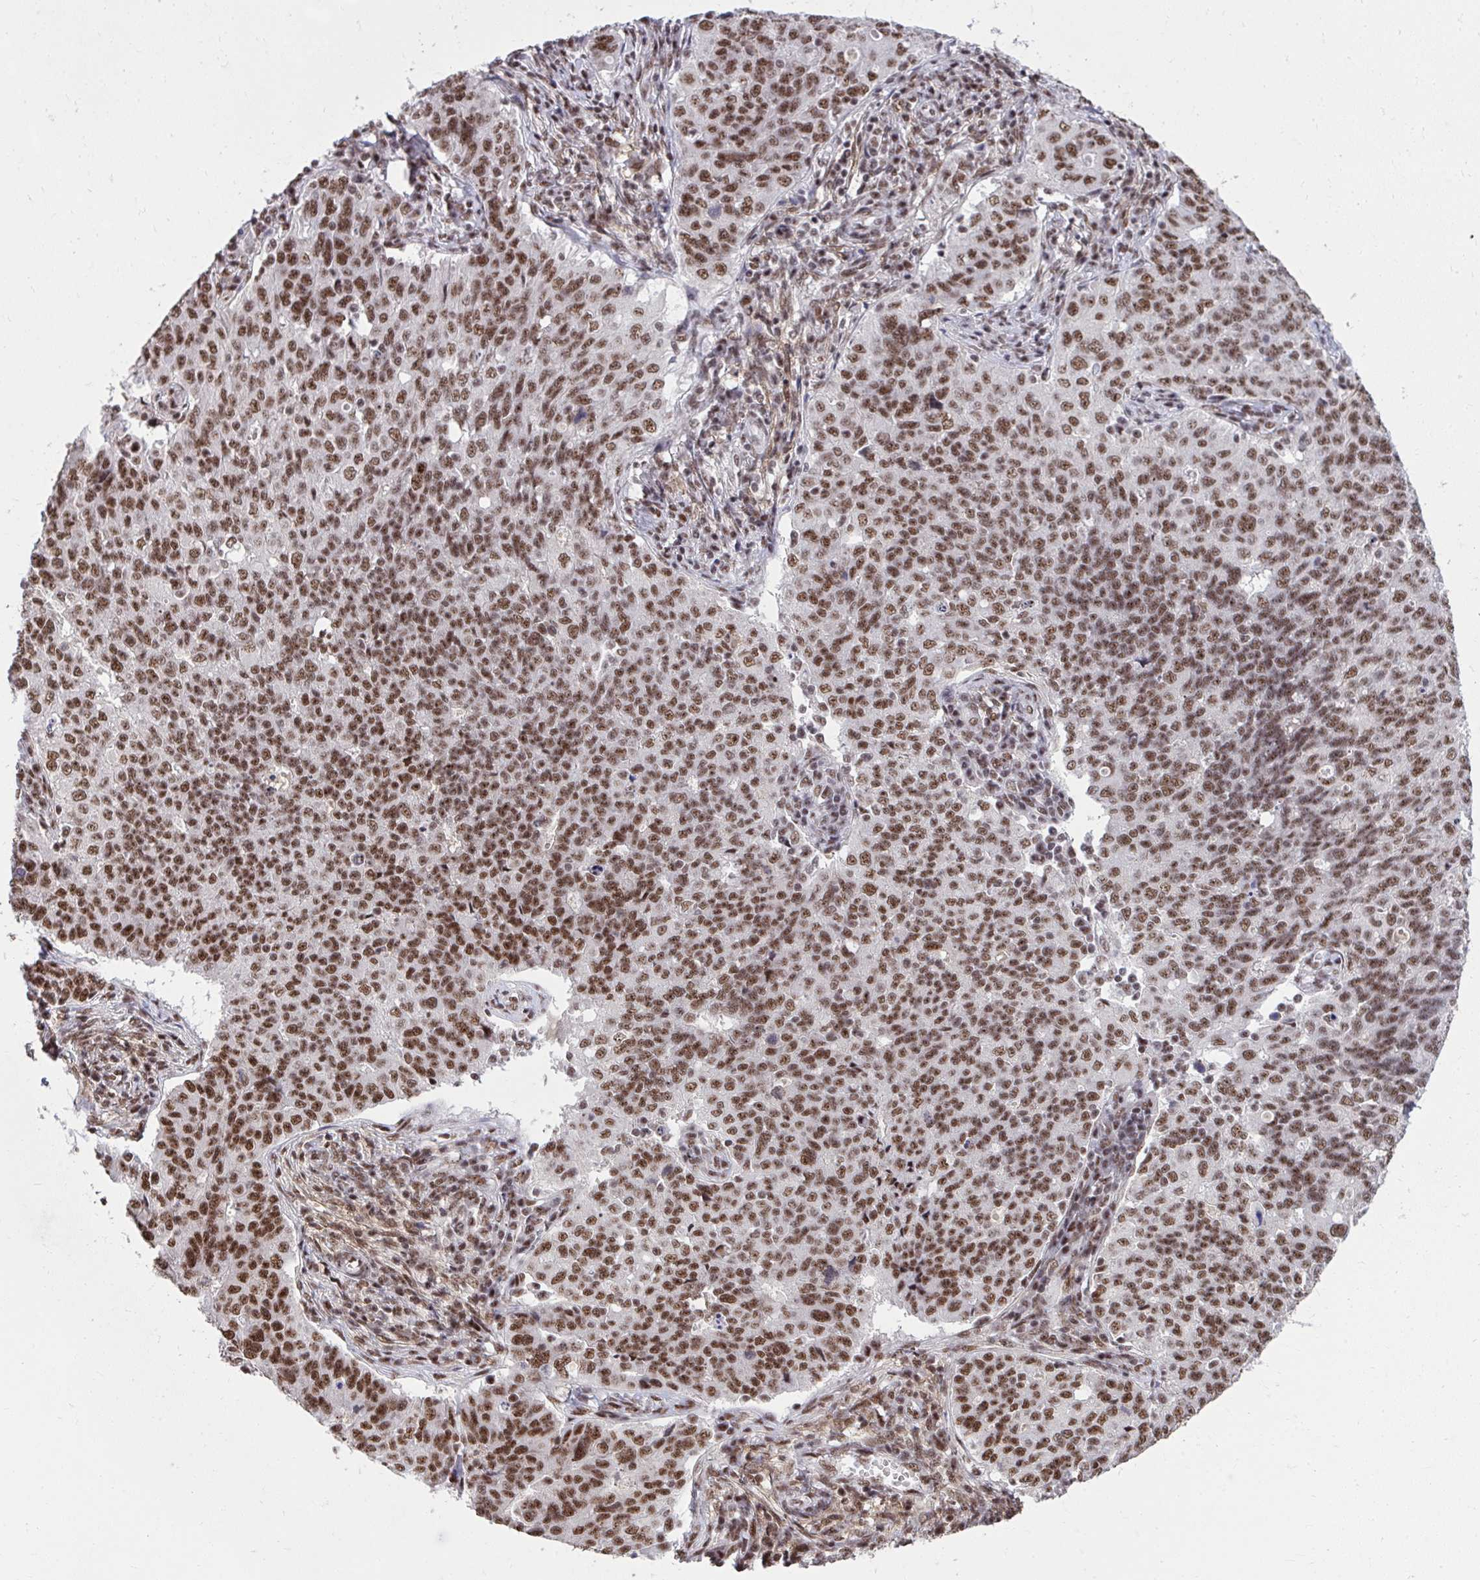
{"staining": {"intensity": "strong", "quantity": ">75%", "location": "nuclear"}, "tissue": "endometrial cancer", "cell_type": "Tumor cells", "image_type": "cancer", "snomed": [{"axis": "morphology", "description": "Adenocarcinoma, NOS"}, {"axis": "topography", "description": "Endometrium"}], "caption": "High-power microscopy captured an immunohistochemistry micrograph of endometrial adenocarcinoma, revealing strong nuclear positivity in approximately >75% of tumor cells.", "gene": "SYNE4", "patient": {"sex": "female", "age": 43}}